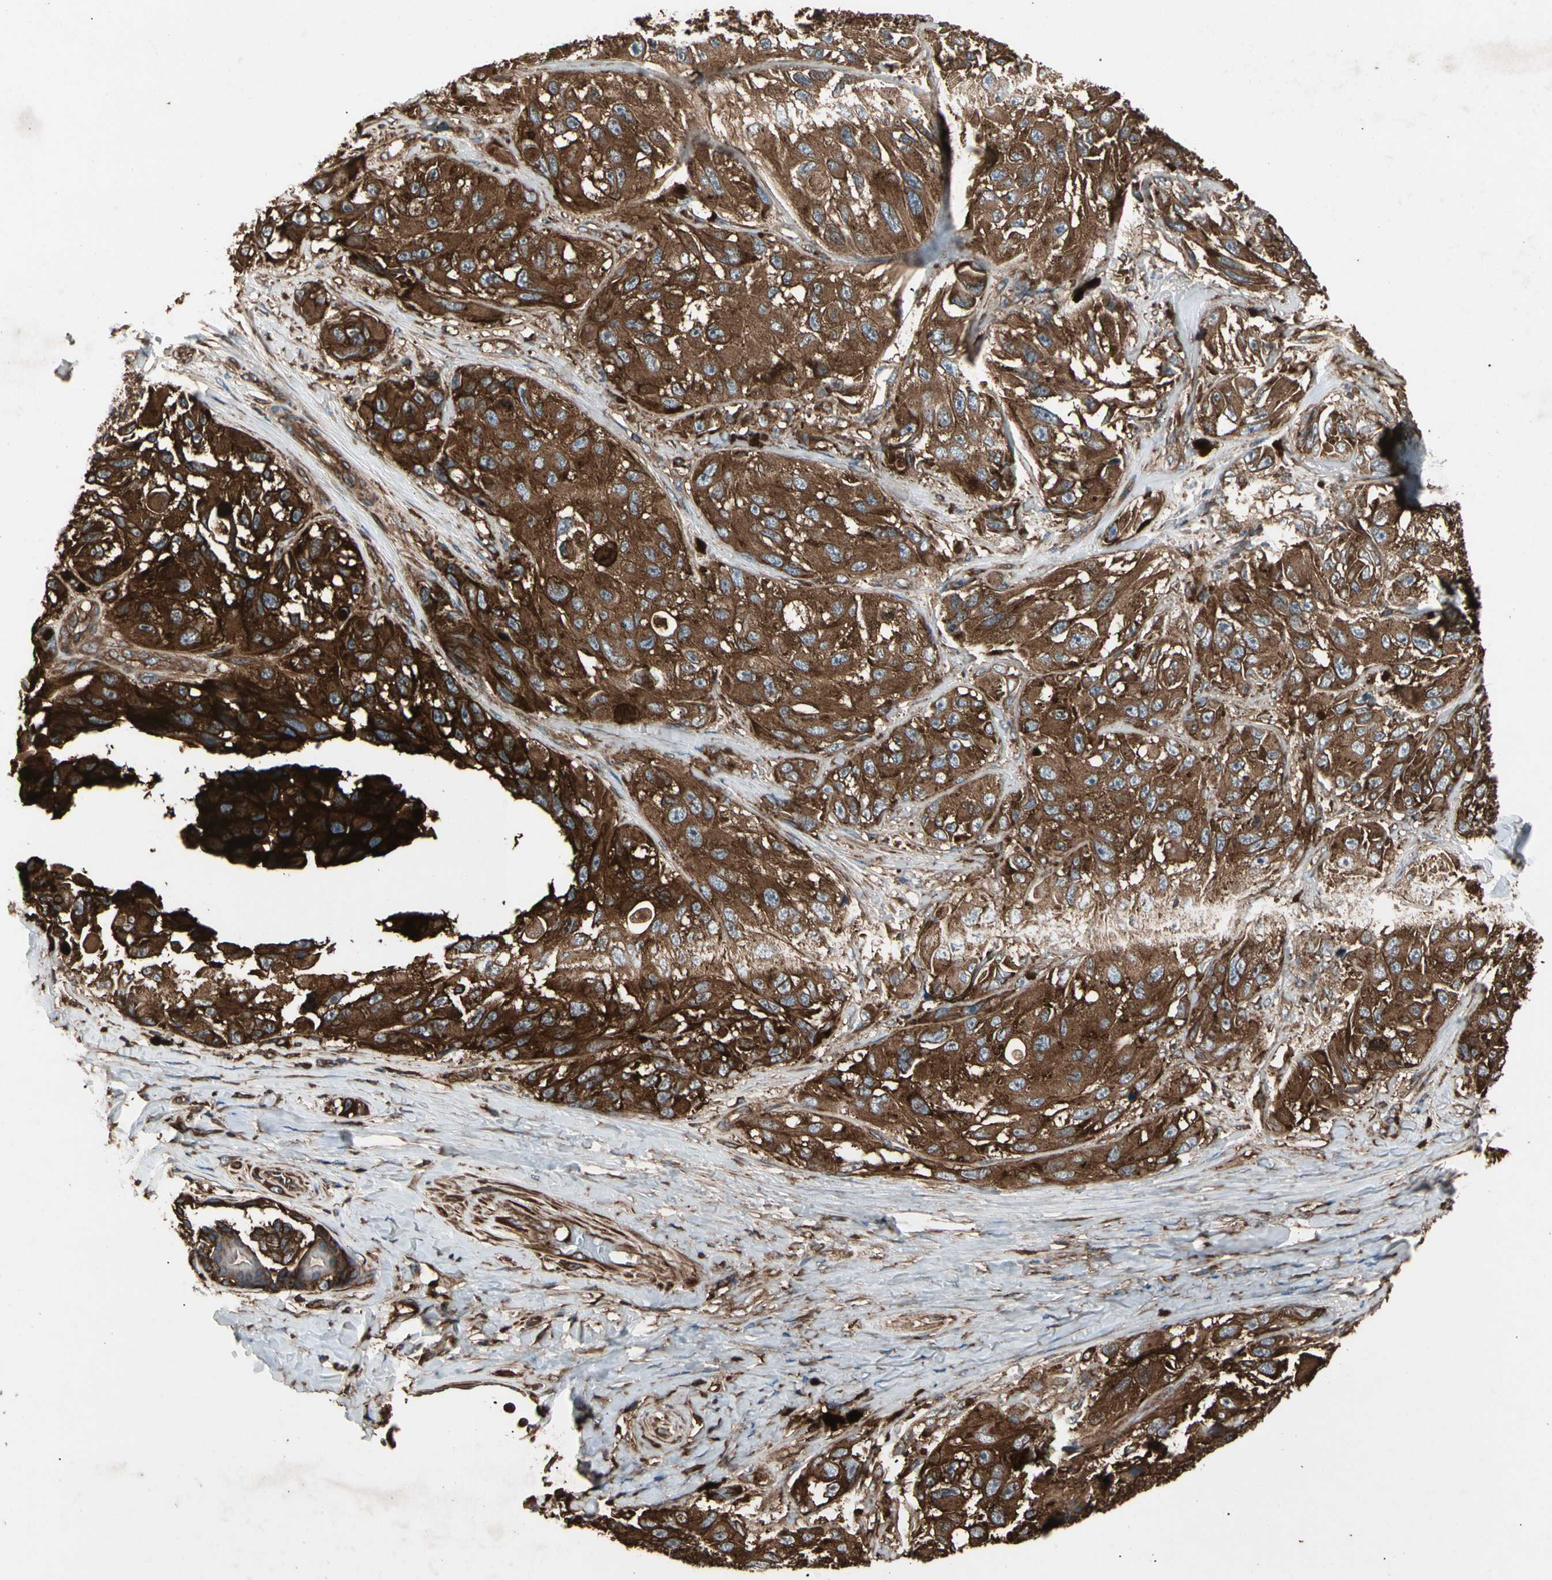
{"staining": {"intensity": "strong", "quantity": ">75%", "location": "cytoplasmic/membranous"}, "tissue": "melanoma", "cell_type": "Tumor cells", "image_type": "cancer", "snomed": [{"axis": "morphology", "description": "Malignant melanoma, NOS"}, {"axis": "topography", "description": "Skin"}], "caption": "Human melanoma stained with a protein marker shows strong staining in tumor cells.", "gene": "AGBL2", "patient": {"sex": "female", "age": 73}}